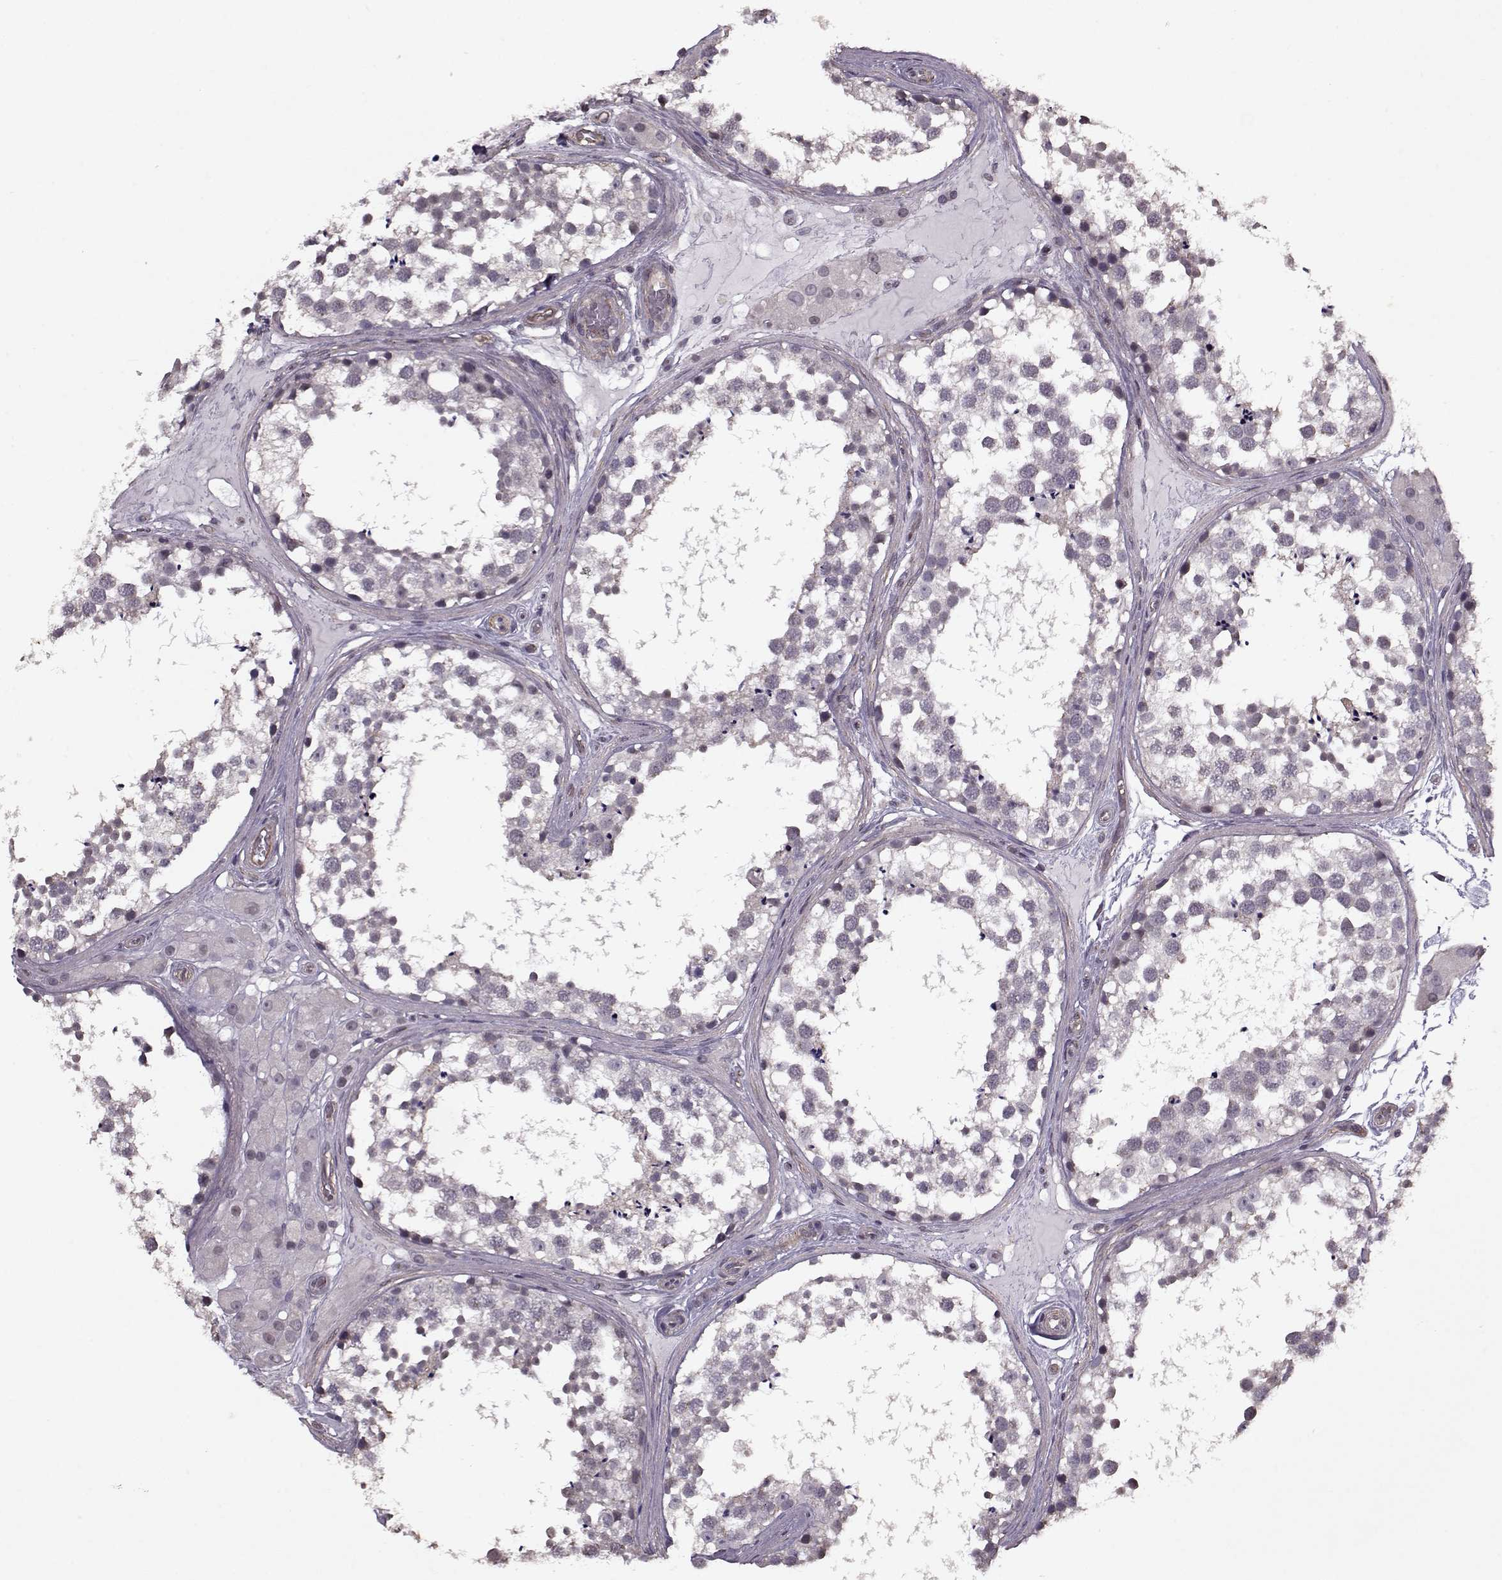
{"staining": {"intensity": "weak", "quantity": "<25%", "location": "cytoplasmic/membranous"}, "tissue": "testis", "cell_type": "Cells in seminiferous ducts", "image_type": "normal", "snomed": [{"axis": "morphology", "description": "Normal tissue, NOS"}, {"axis": "morphology", "description": "Seminoma, NOS"}, {"axis": "topography", "description": "Testis"}], "caption": "Immunohistochemical staining of benign testis exhibits no significant positivity in cells in seminiferous ducts. Brightfield microscopy of IHC stained with DAB (3,3'-diaminobenzidine) (brown) and hematoxylin (blue), captured at high magnification.", "gene": "KRT9", "patient": {"sex": "male", "age": 65}}